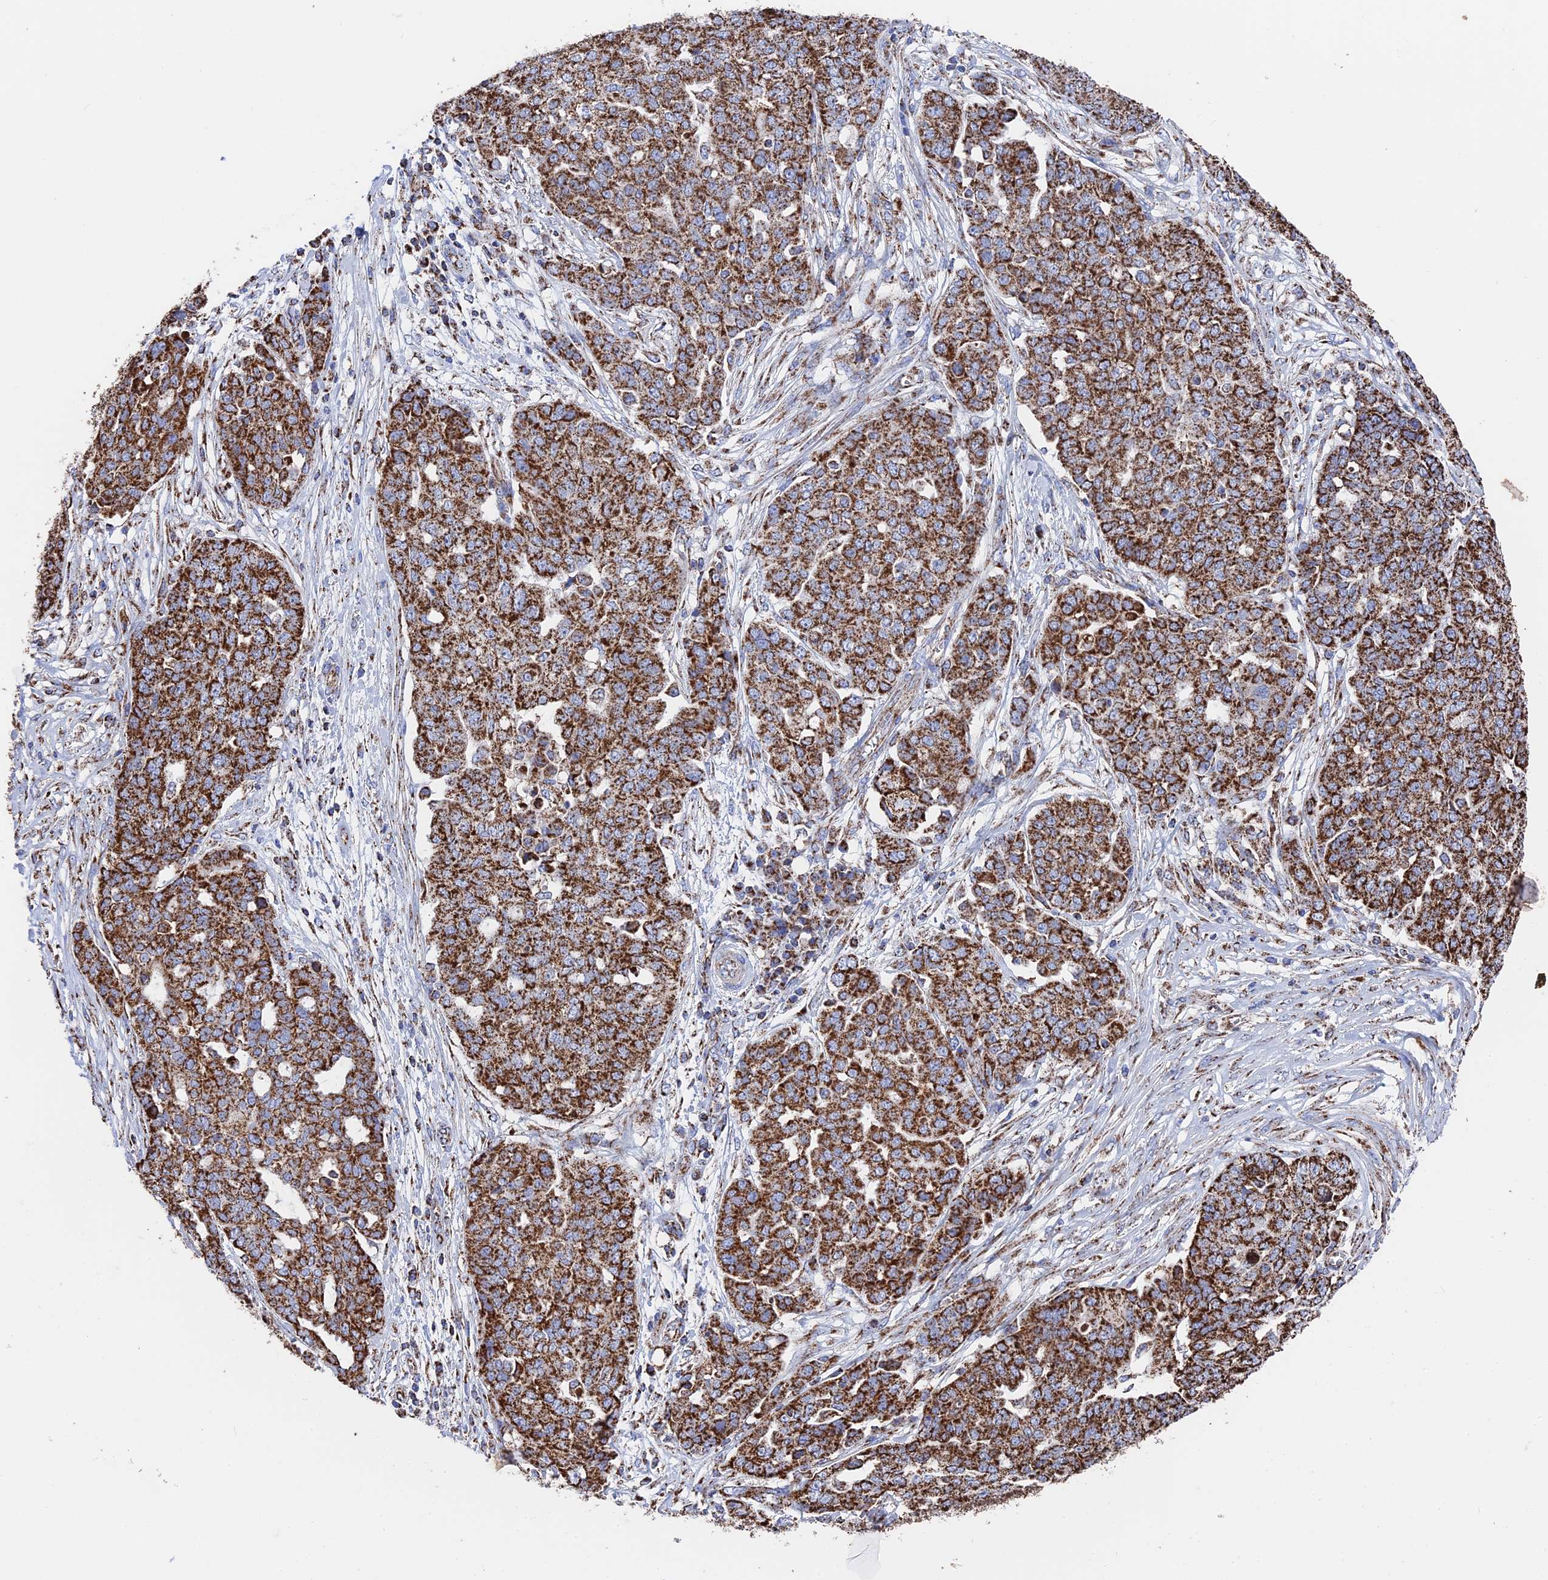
{"staining": {"intensity": "strong", "quantity": ">75%", "location": "cytoplasmic/membranous"}, "tissue": "ovarian cancer", "cell_type": "Tumor cells", "image_type": "cancer", "snomed": [{"axis": "morphology", "description": "Cystadenocarcinoma, serous, NOS"}, {"axis": "topography", "description": "Soft tissue"}, {"axis": "topography", "description": "Ovary"}], "caption": "Immunohistochemistry (IHC) (DAB) staining of ovarian cancer reveals strong cytoplasmic/membranous protein positivity in approximately >75% of tumor cells.", "gene": "HAUS8", "patient": {"sex": "female", "age": 57}}